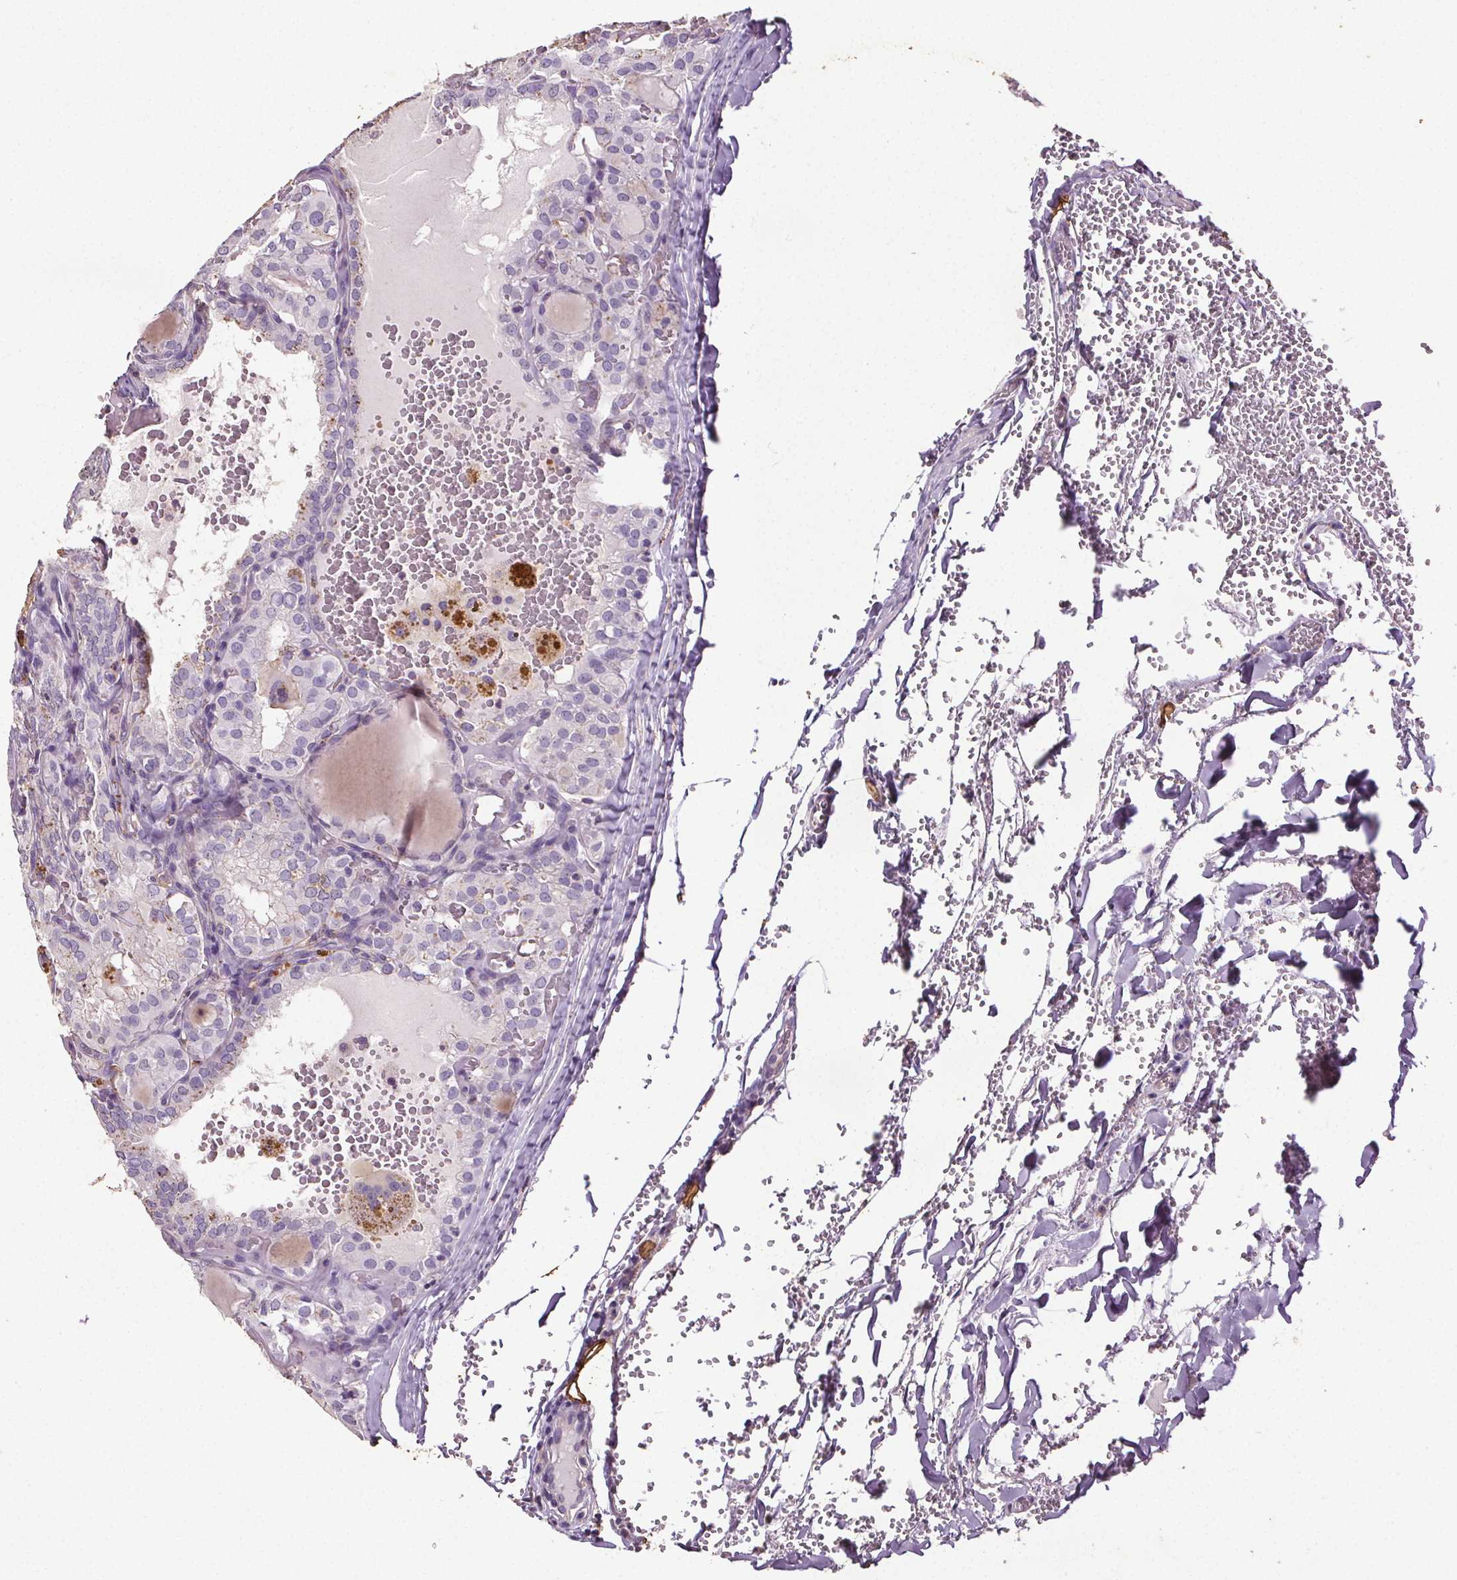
{"staining": {"intensity": "negative", "quantity": "none", "location": "none"}, "tissue": "thyroid cancer", "cell_type": "Tumor cells", "image_type": "cancer", "snomed": [{"axis": "morphology", "description": "Papillary adenocarcinoma, NOS"}, {"axis": "topography", "description": "Thyroid gland"}], "caption": "Thyroid papillary adenocarcinoma stained for a protein using IHC reveals no expression tumor cells.", "gene": "C19orf84", "patient": {"sex": "male", "age": 20}}